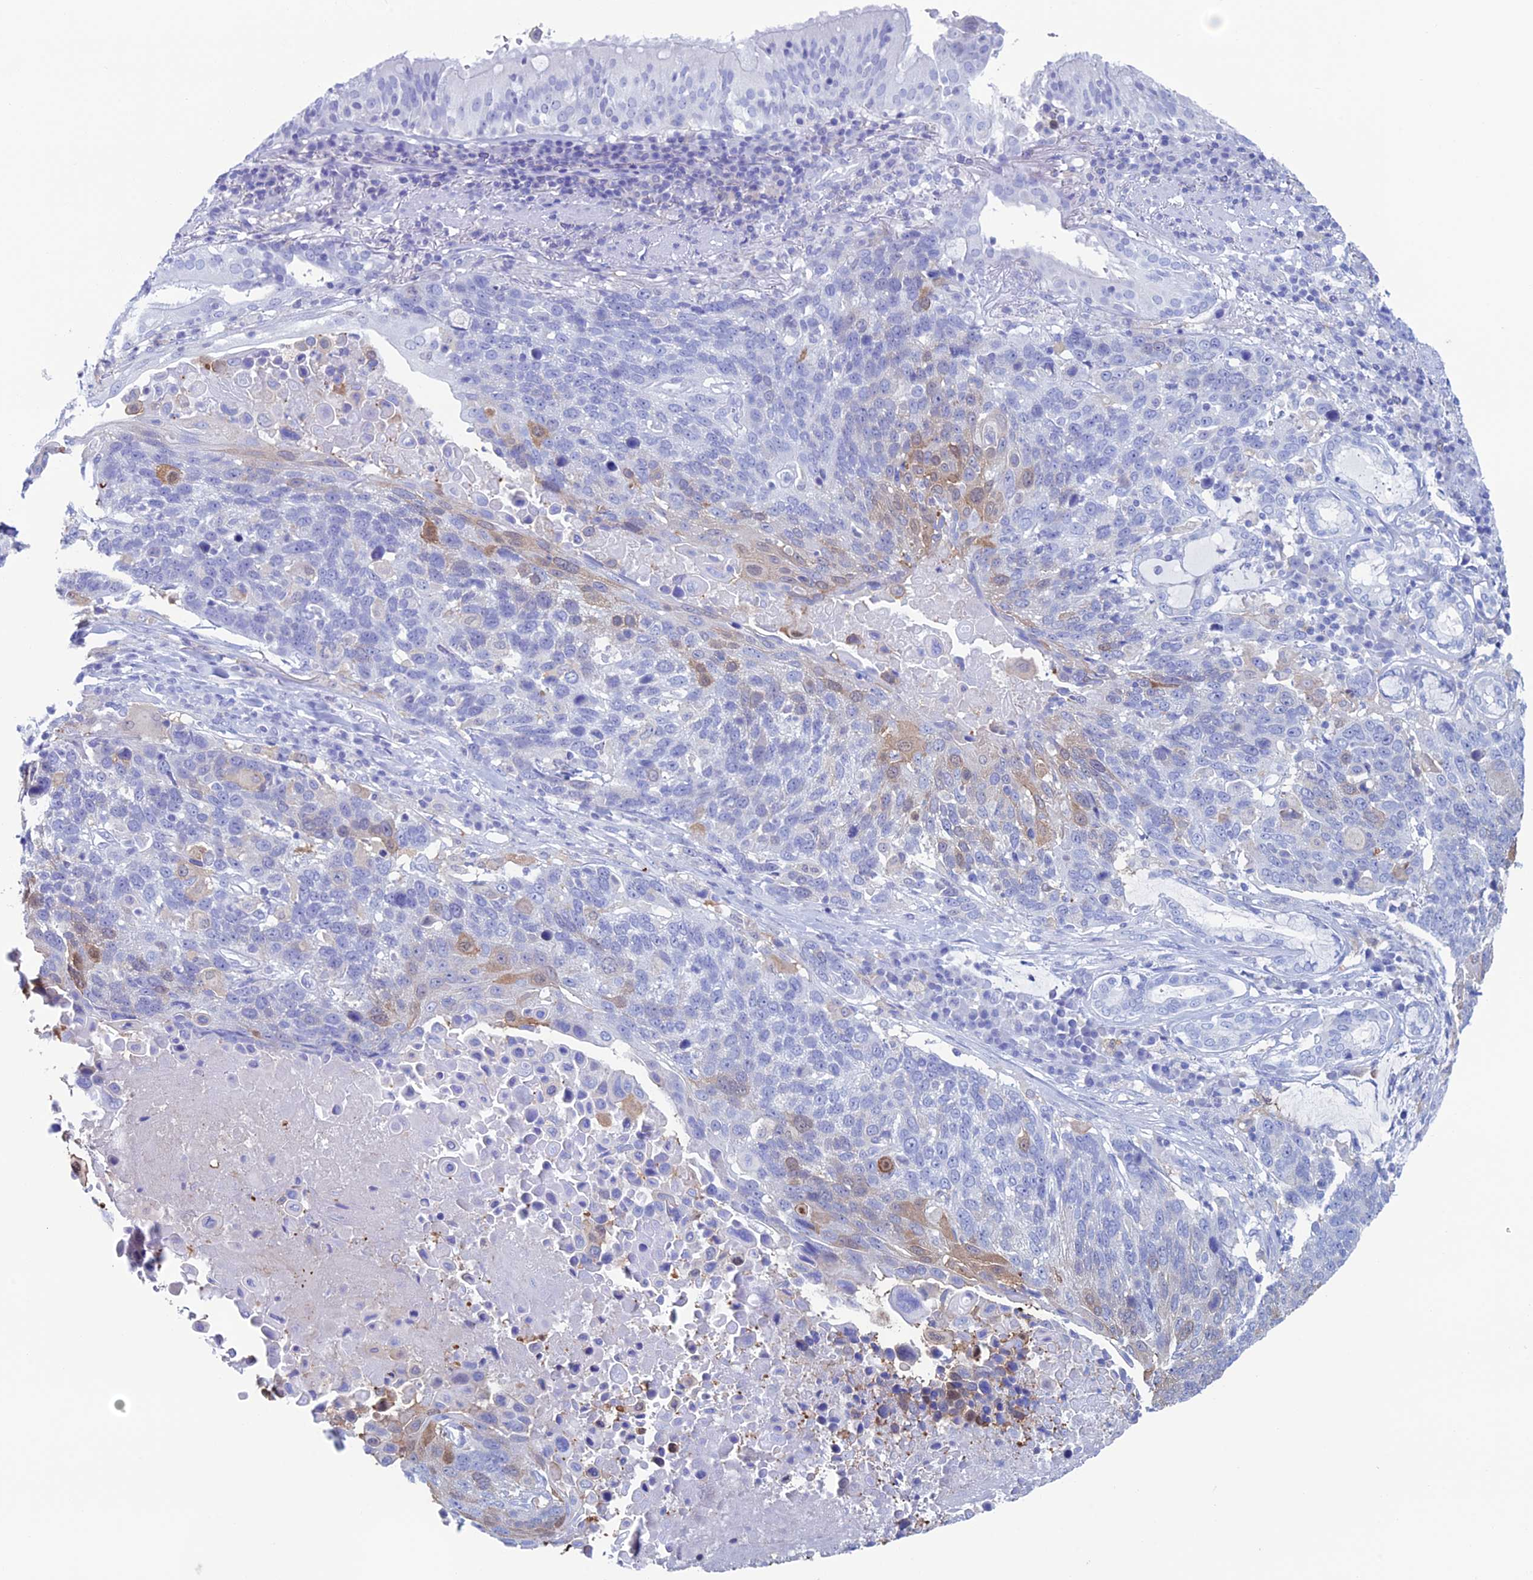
{"staining": {"intensity": "moderate", "quantity": "<25%", "location": "cytoplasmic/membranous,nuclear"}, "tissue": "lung cancer", "cell_type": "Tumor cells", "image_type": "cancer", "snomed": [{"axis": "morphology", "description": "Squamous cell carcinoma, NOS"}, {"axis": "topography", "description": "Lung"}], "caption": "Immunohistochemistry histopathology image of neoplastic tissue: lung squamous cell carcinoma stained using immunohistochemistry (IHC) shows low levels of moderate protein expression localized specifically in the cytoplasmic/membranous and nuclear of tumor cells, appearing as a cytoplasmic/membranous and nuclear brown color.", "gene": "KCNK17", "patient": {"sex": "male", "age": 66}}